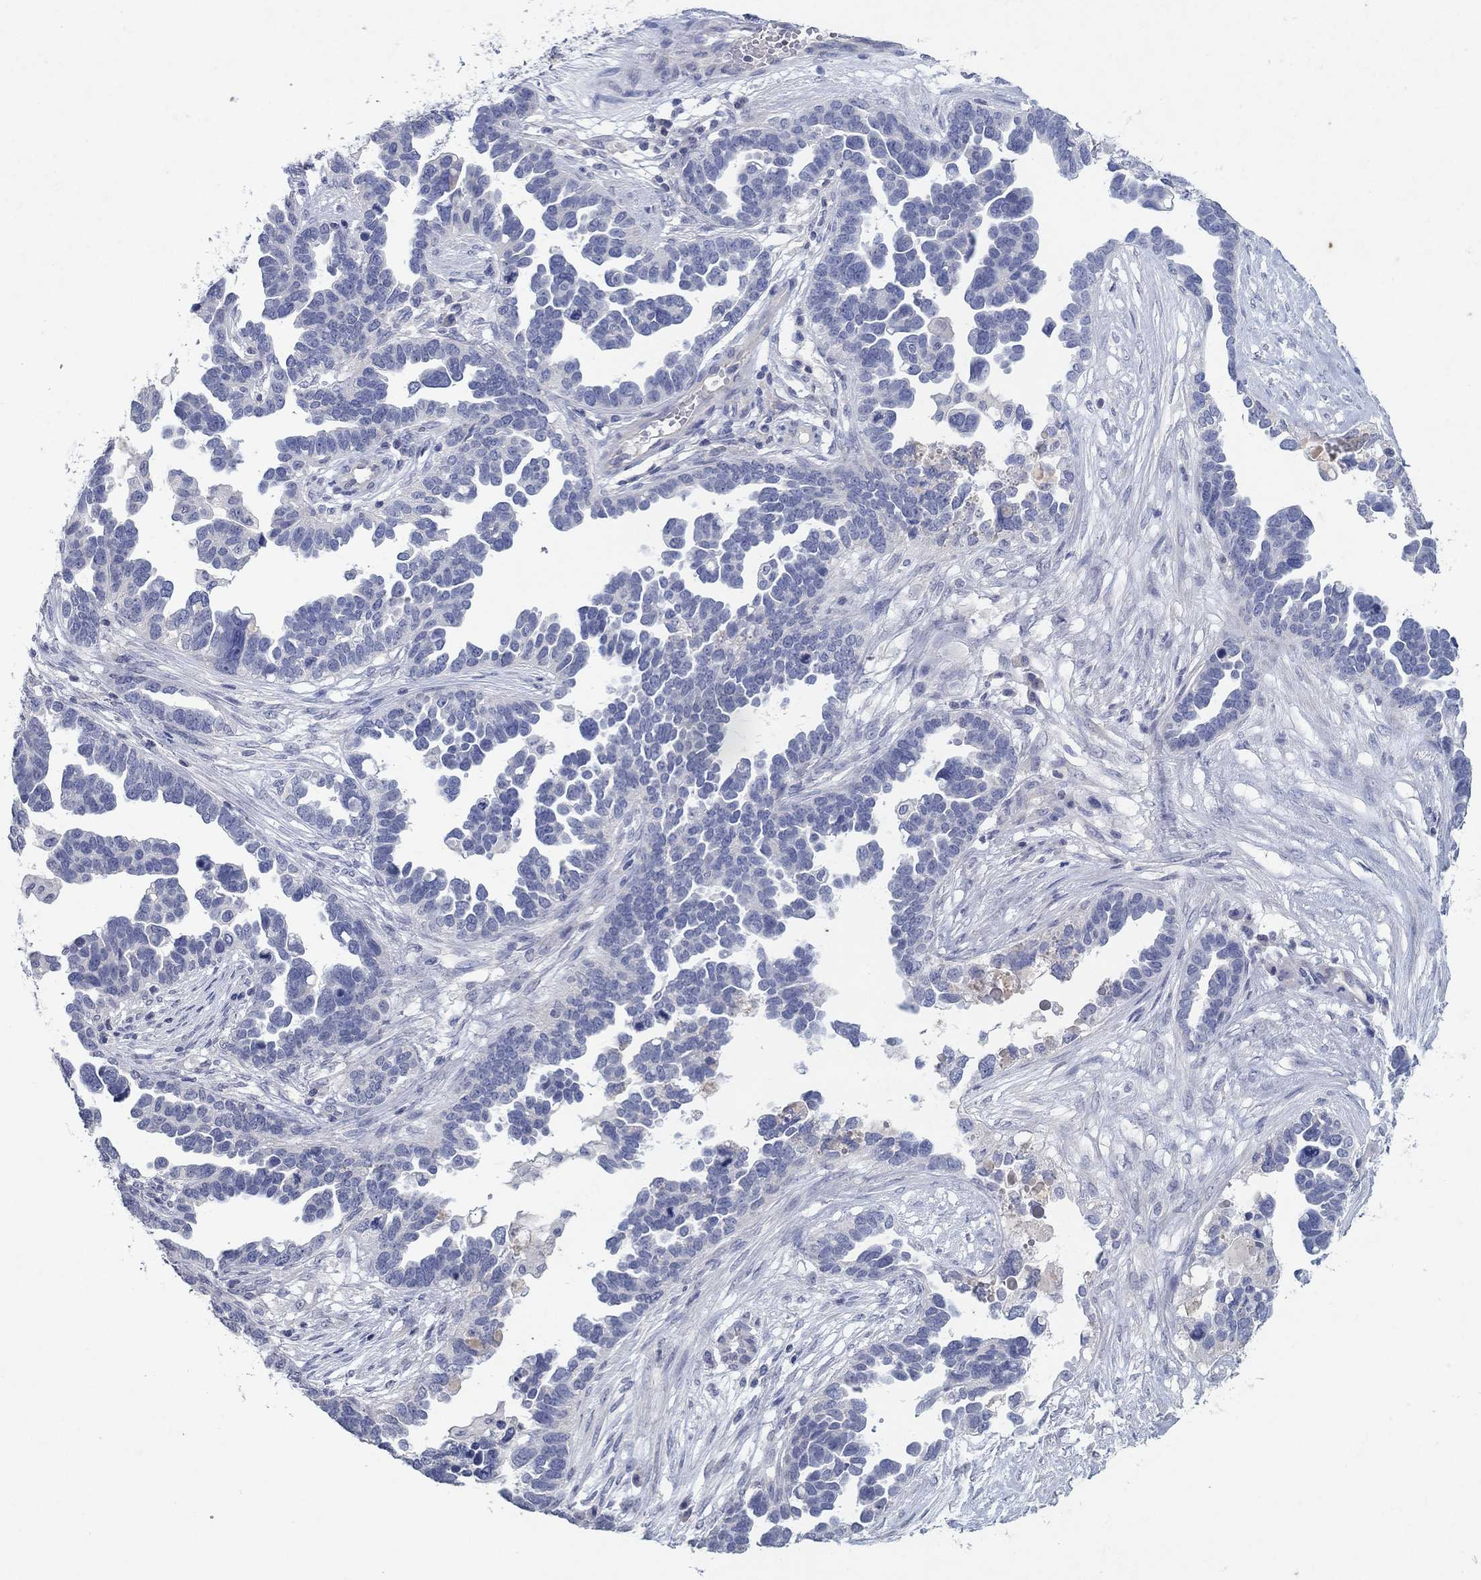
{"staining": {"intensity": "negative", "quantity": "none", "location": "none"}, "tissue": "ovarian cancer", "cell_type": "Tumor cells", "image_type": "cancer", "snomed": [{"axis": "morphology", "description": "Cystadenocarcinoma, serous, NOS"}, {"axis": "topography", "description": "Ovary"}], "caption": "A high-resolution histopathology image shows immunohistochemistry (IHC) staining of serous cystadenocarcinoma (ovarian), which exhibits no significant expression in tumor cells.", "gene": "KRT40", "patient": {"sex": "female", "age": 54}}